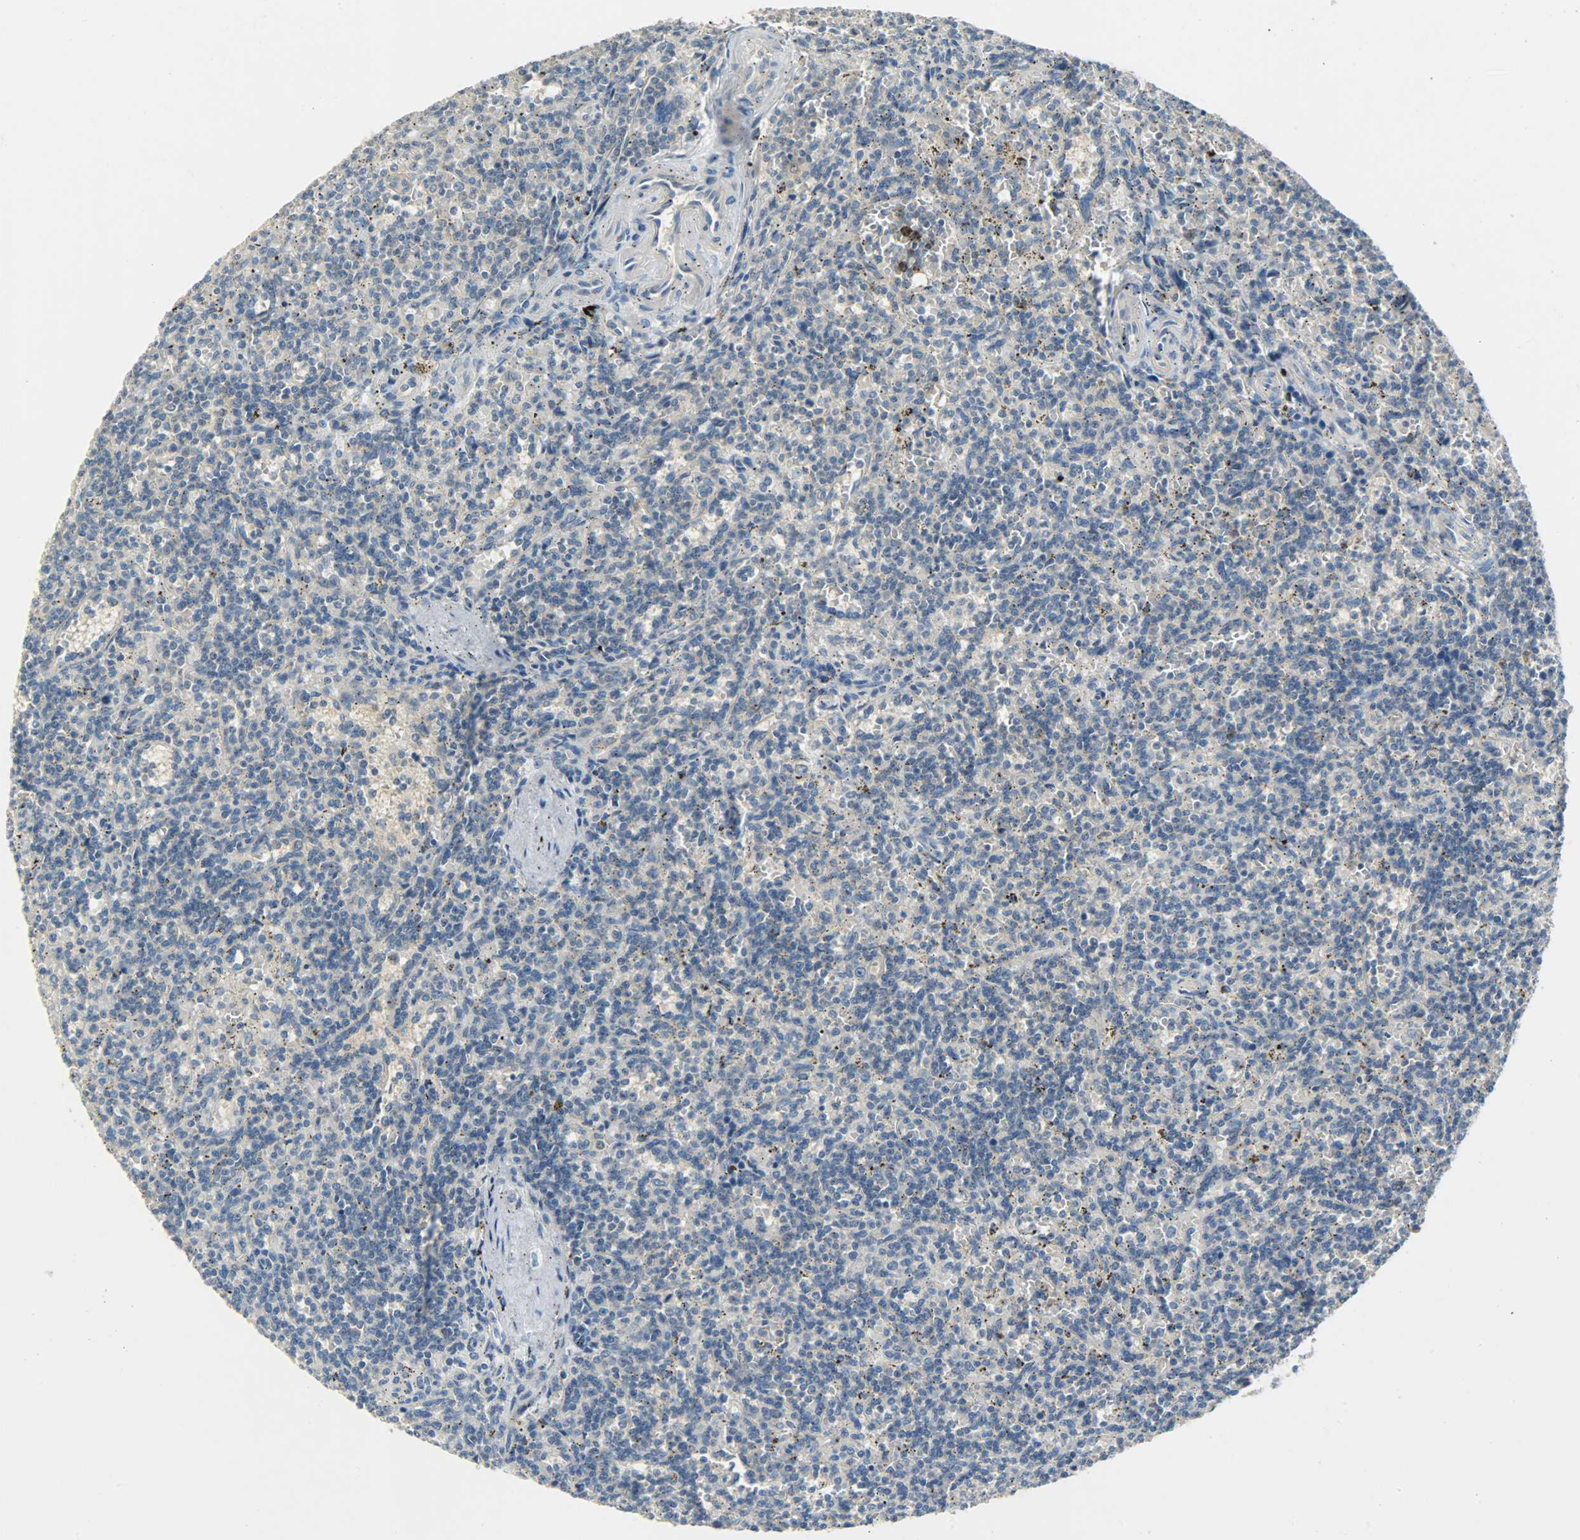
{"staining": {"intensity": "weak", "quantity": "25%-75%", "location": "cytoplasmic/membranous"}, "tissue": "lymphoma", "cell_type": "Tumor cells", "image_type": "cancer", "snomed": [{"axis": "morphology", "description": "Malignant lymphoma, non-Hodgkin's type, Low grade"}, {"axis": "topography", "description": "Spleen"}], "caption": "The photomicrograph reveals immunohistochemical staining of low-grade malignant lymphoma, non-Hodgkin's type. There is weak cytoplasmic/membranous expression is seen in approximately 25%-75% of tumor cells.", "gene": "DSG2", "patient": {"sex": "male", "age": 73}}